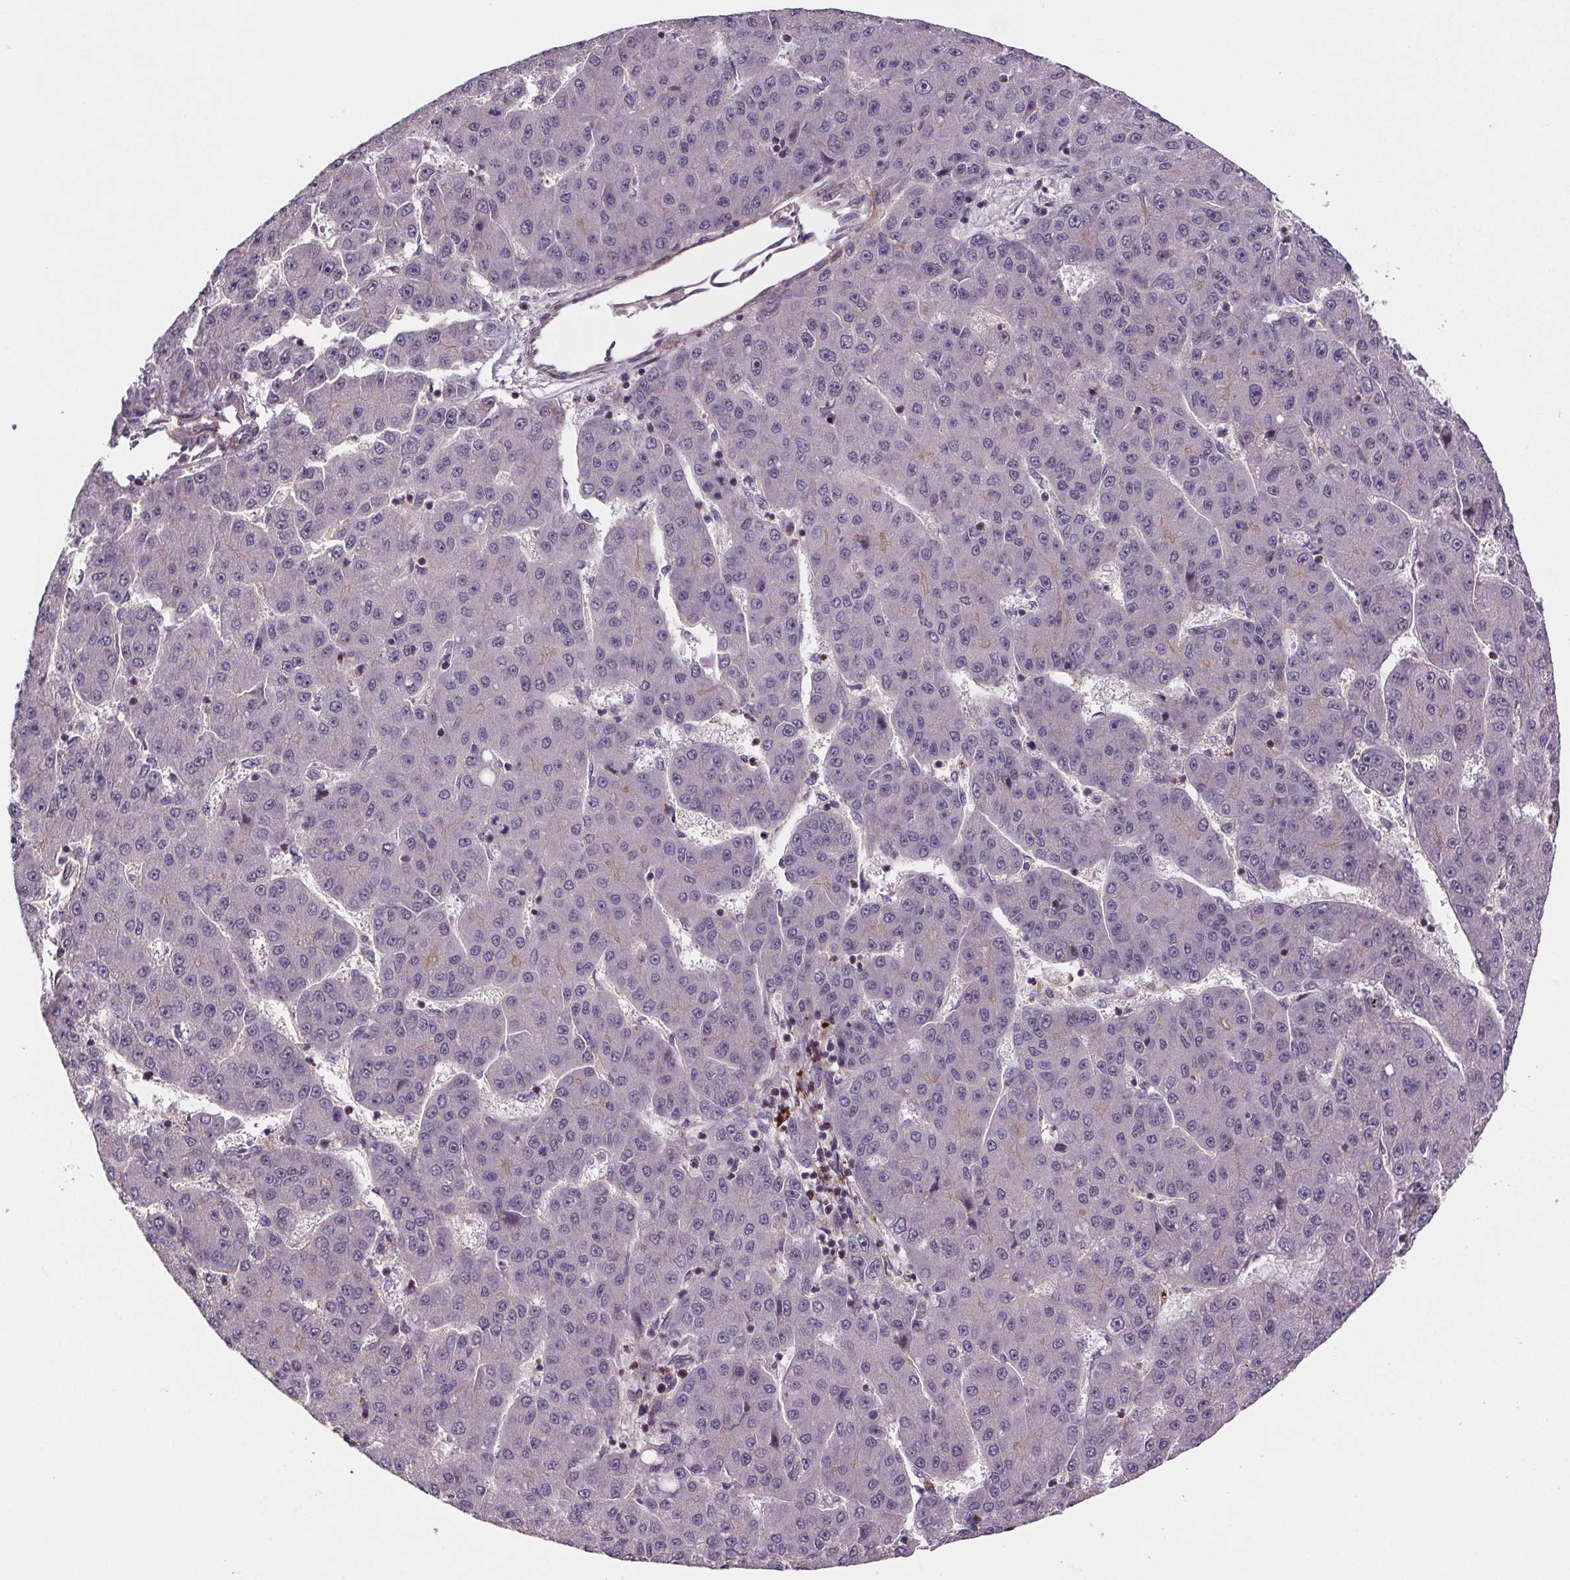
{"staining": {"intensity": "negative", "quantity": "none", "location": "none"}, "tissue": "liver cancer", "cell_type": "Tumor cells", "image_type": "cancer", "snomed": [{"axis": "morphology", "description": "Carcinoma, Hepatocellular, NOS"}, {"axis": "topography", "description": "Liver"}], "caption": "The immunohistochemistry image has no significant expression in tumor cells of hepatocellular carcinoma (liver) tissue. Nuclei are stained in blue.", "gene": "CLN3", "patient": {"sex": "male", "age": 67}}